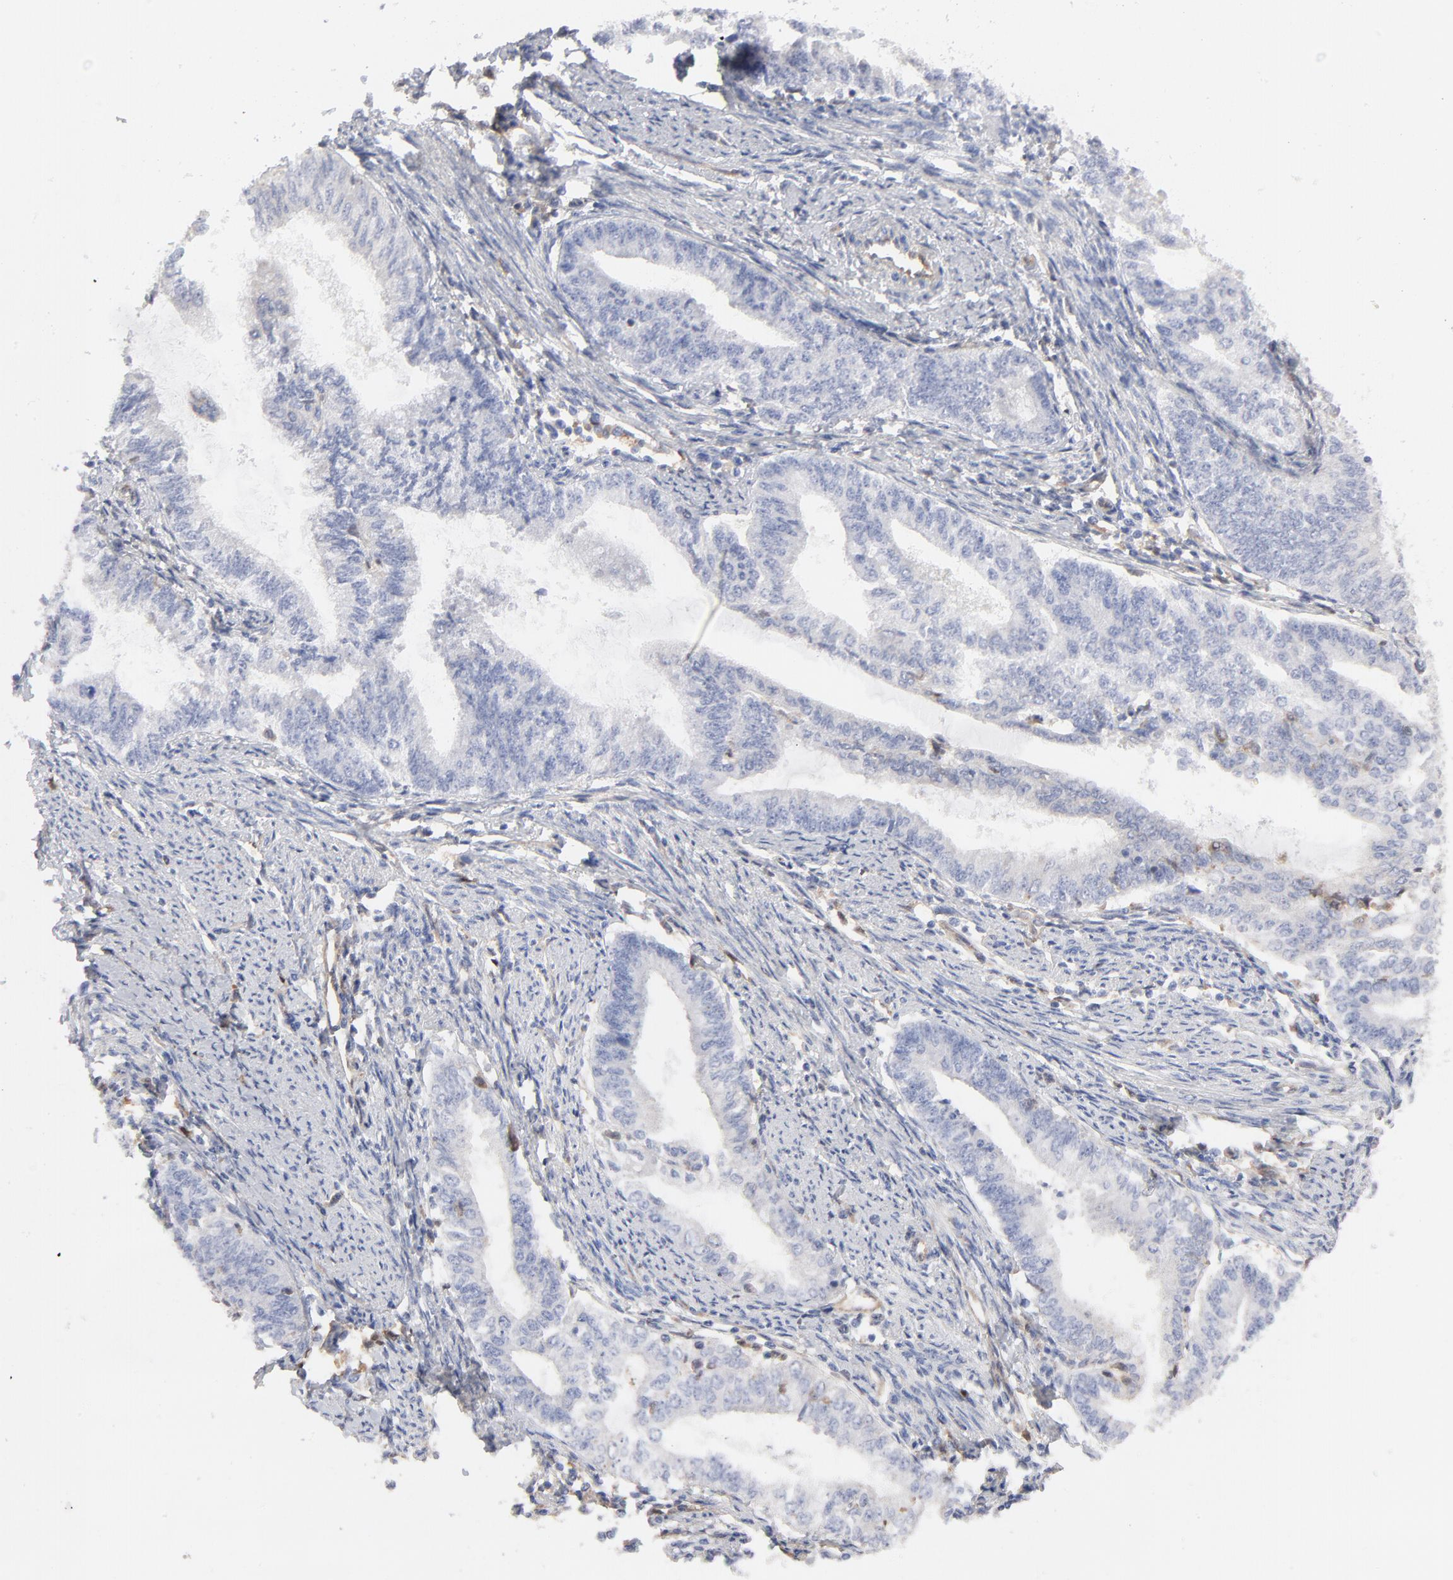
{"staining": {"intensity": "negative", "quantity": "none", "location": "none"}, "tissue": "endometrial cancer", "cell_type": "Tumor cells", "image_type": "cancer", "snomed": [{"axis": "morphology", "description": "Adenocarcinoma, NOS"}, {"axis": "topography", "description": "Endometrium"}], "caption": "The micrograph exhibits no significant expression in tumor cells of adenocarcinoma (endometrial).", "gene": "ARRB1", "patient": {"sex": "female", "age": 66}}